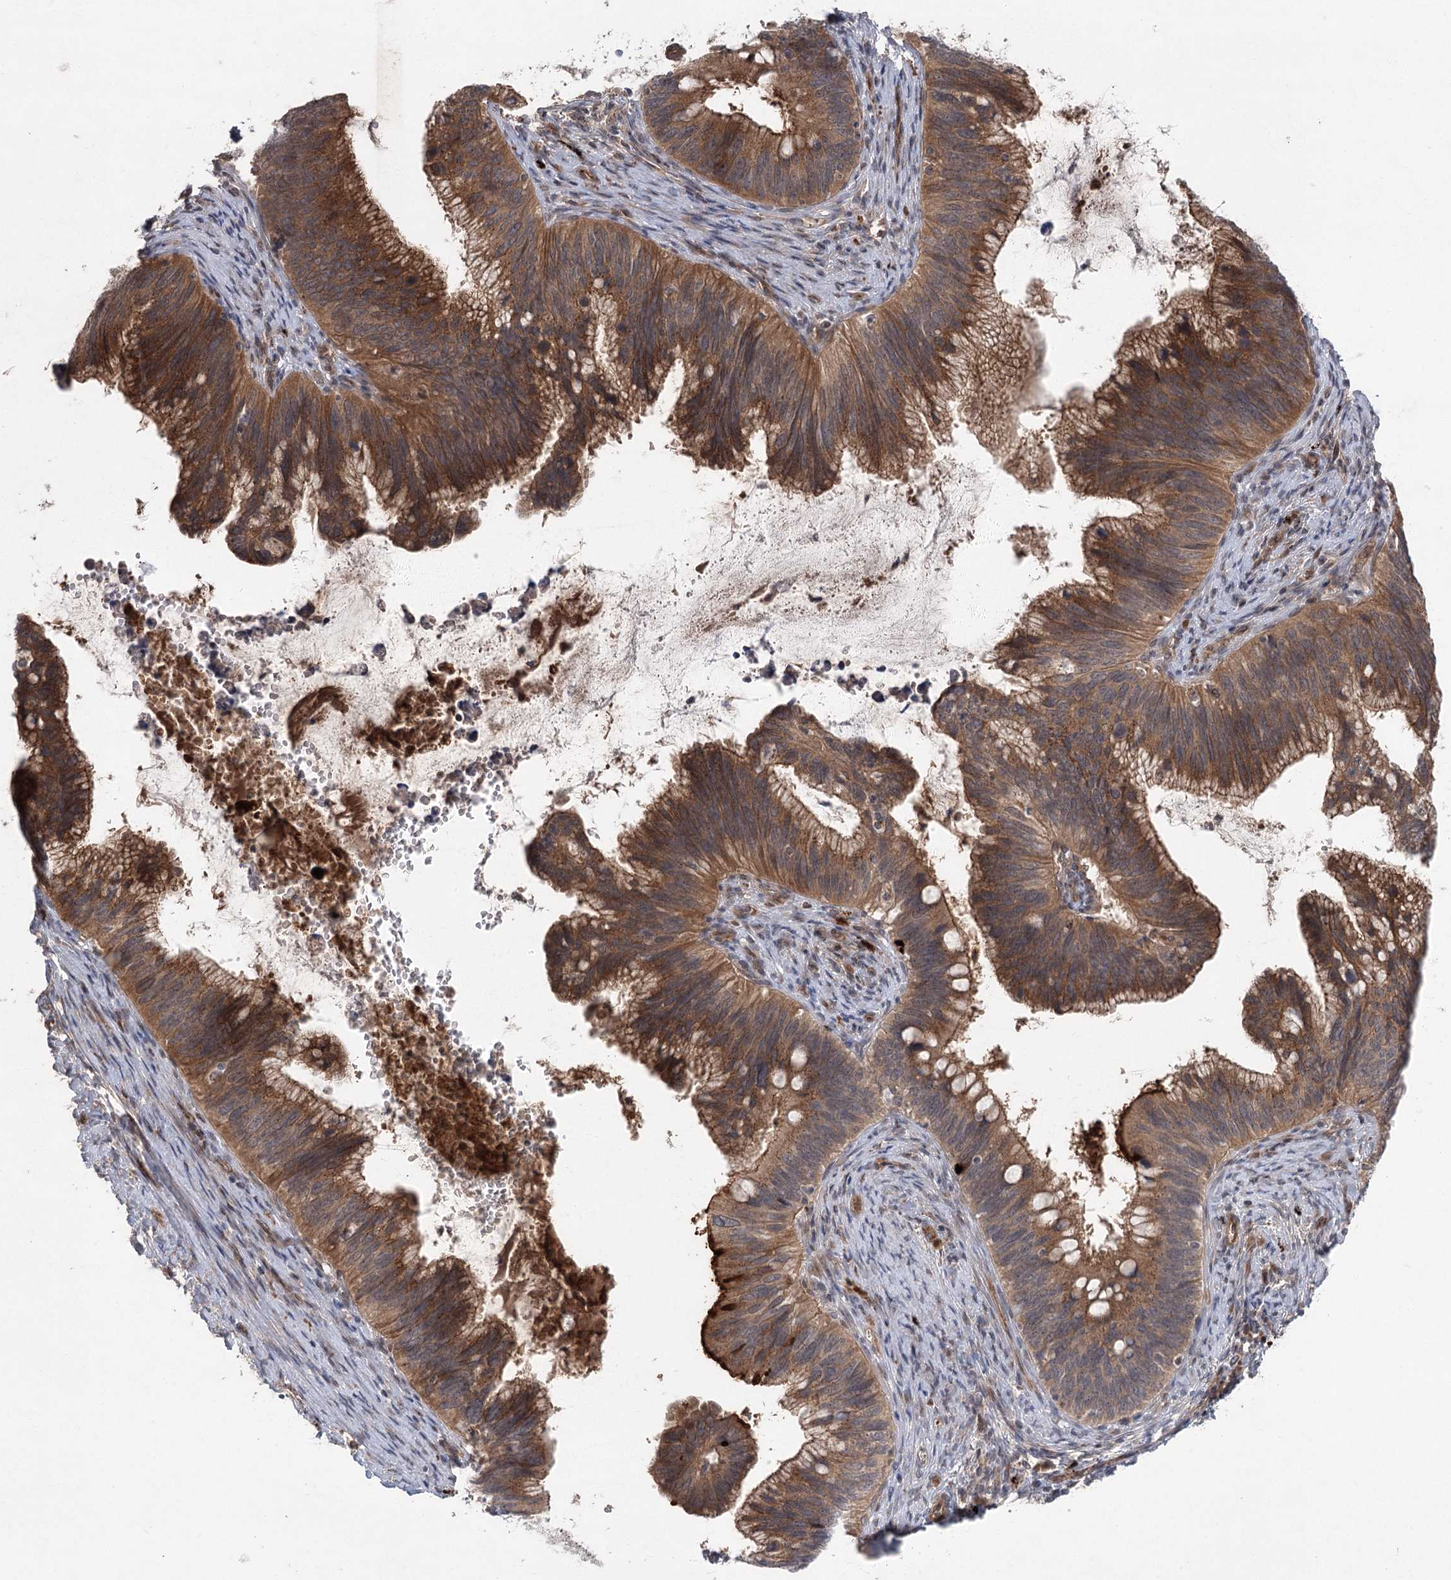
{"staining": {"intensity": "strong", "quantity": ">75%", "location": "cytoplasmic/membranous"}, "tissue": "cervical cancer", "cell_type": "Tumor cells", "image_type": "cancer", "snomed": [{"axis": "morphology", "description": "Adenocarcinoma, NOS"}, {"axis": "topography", "description": "Cervix"}], "caption": "Adenocarcinoma (cervical) was stained to show a protein in brown. There is high levels of strong cytoplasmic/membranous expression in about >75% of tumor cells. (DAB IHC with brightfield microscopy, high magnification).", "gene": "METTL24", "patient": {"sex": "female", "age": 42}}